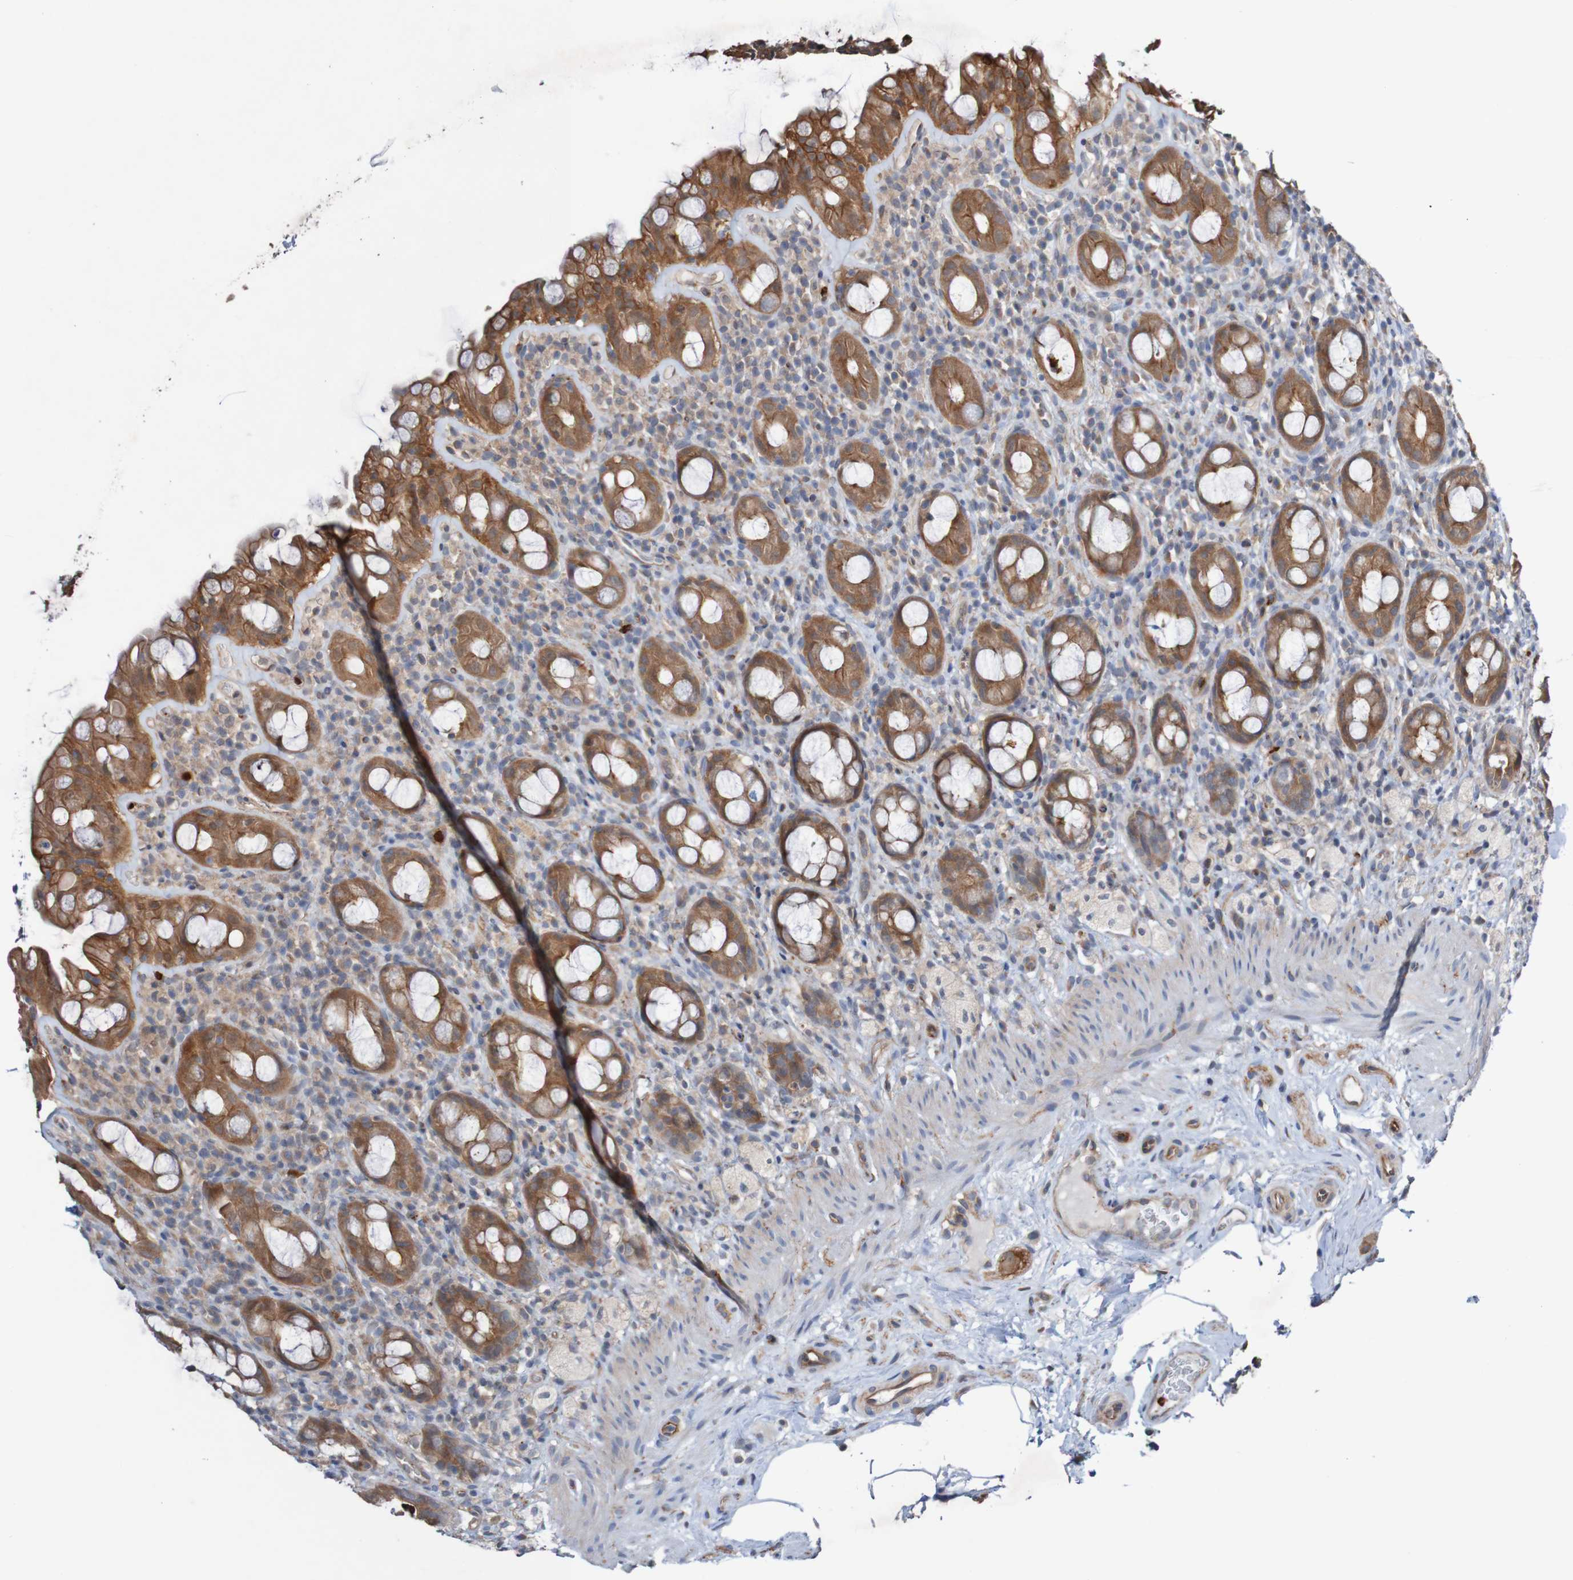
{"staining": {"intensity": "strong", "quantity": ">75%", "location": "cytoplasmic/membranous"}, "tissue": "rectum", "cell_type": "Glandular cells", "image_type": "normal", "snomed": [{"axis": "morphology", "description": "Normal tissue, NOS"}, {"axis": "topography", "description": "Rectum"}], "caption": "Immunohistochemical staining of normal human rectum exhibits high levels of strong cytoplasmic/membranous positivity in about >75% of glandular cells. The staining is performed using DAB (3,3'-diaminobenzidine) brown chromogen to label protein expression. The nuclei are counter-stained blue using hematoxylin.", "gene": "ST8SIA6", "patient": {"sex": "male", "age": 44}}